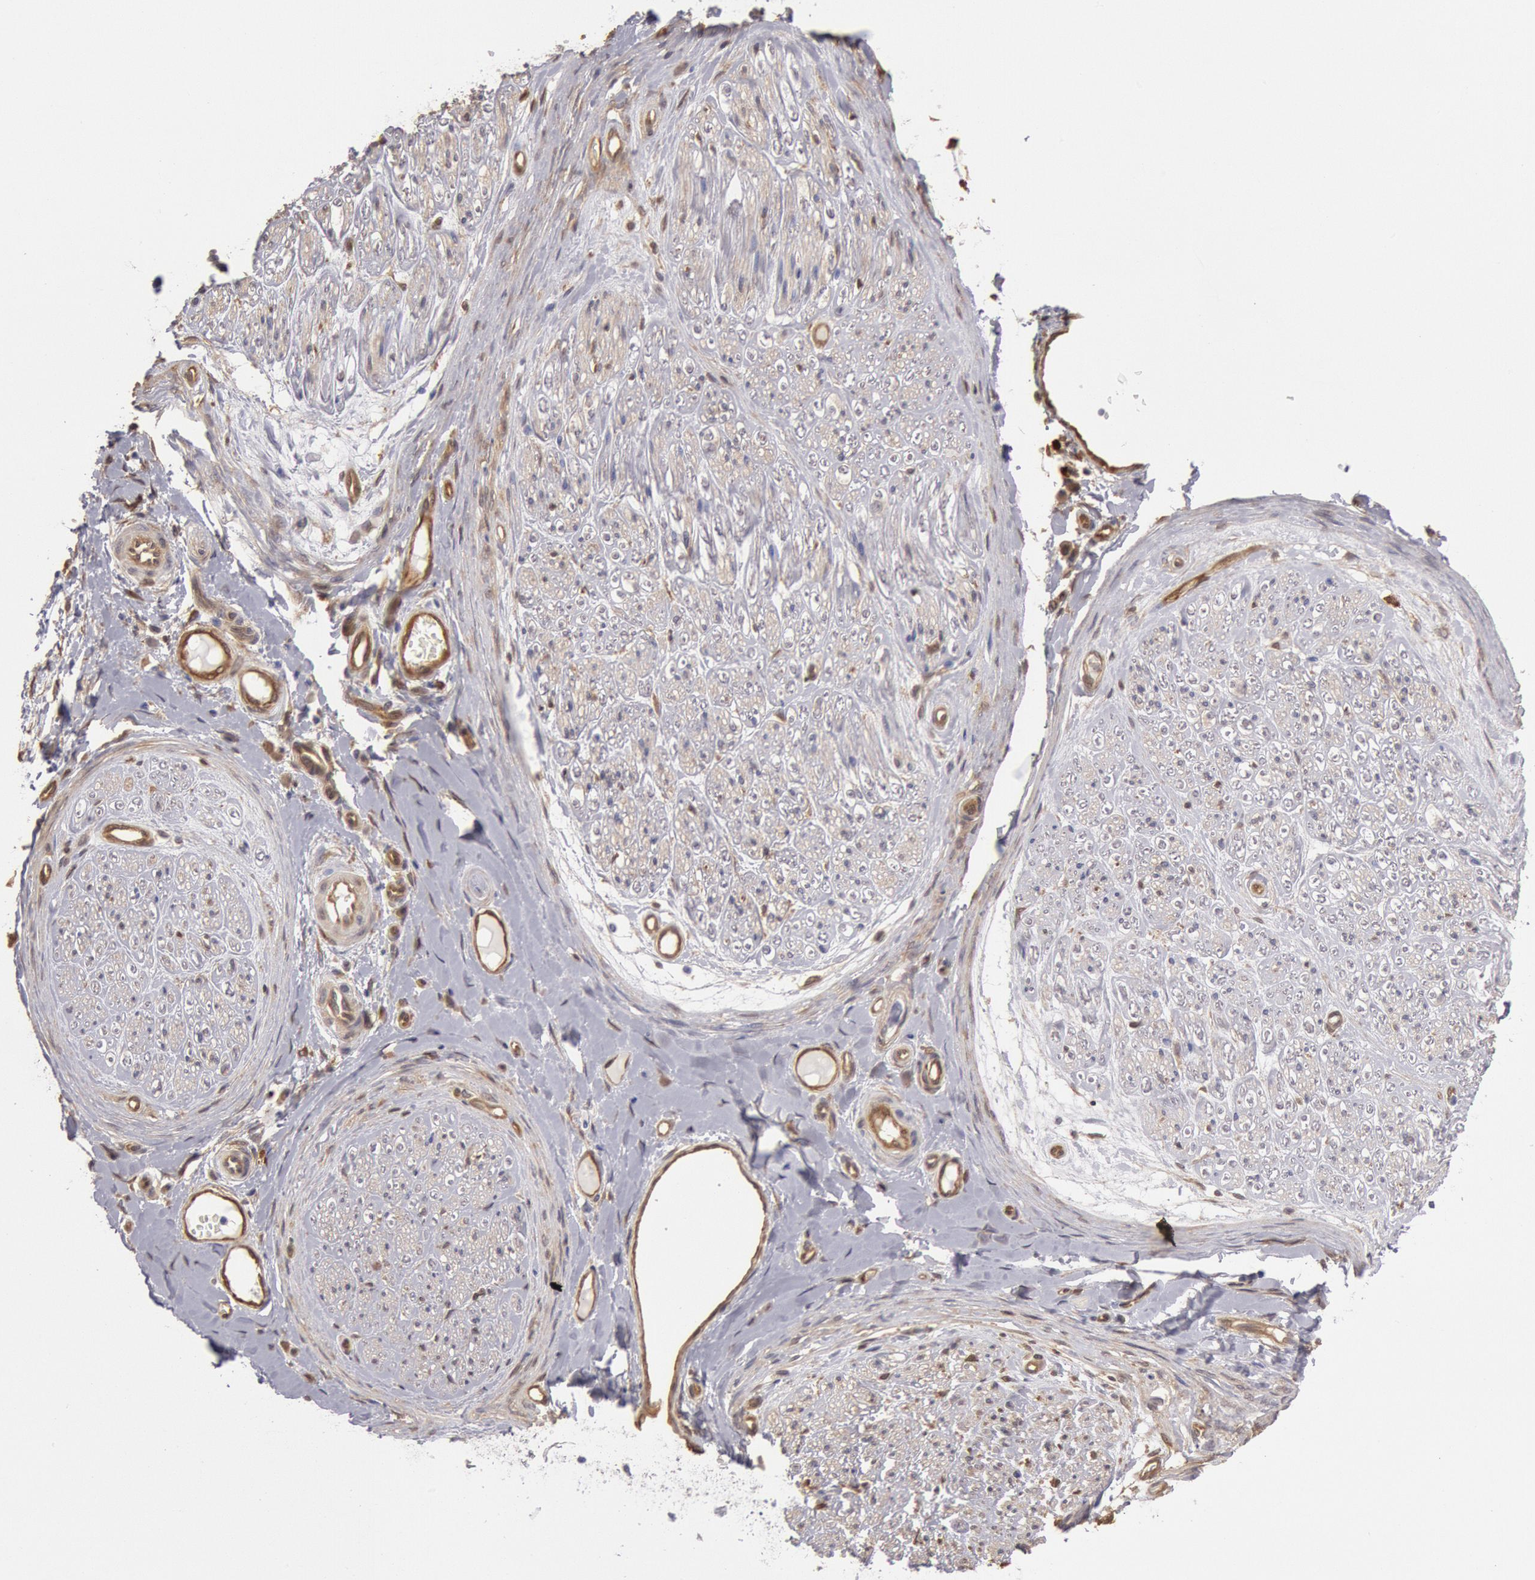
{"staining": {"intensity": "moderate", "quantity": "25%-75%", "location": "cytoplasmic/membranous"}, "tissue": "adipose tissue", "cell_type": "Adipocytes", "image_type": "normal", "snomed": [{"axis": "morphology", "description": "Normal tissue, NOS"}, {"axis": "morphology", "description": "Squamous cell carcinoma, NOS"}, {"axis": "topography", "description": "Skin"}, {"axis": "topography", "description": "Peripheral nerve tissue"}], "caption": "IHC histopathology image of normal adipose tissue: human adipose tissue stained using IHC reveals medium levels of moderate protein expression localized specifically in the cytoplasmic/membranous of adipocytes, appearing as a cytoplasmic/membranous brown color.", "gene": "CCDC50", "patient": {"sex": "male", "age": 83}}